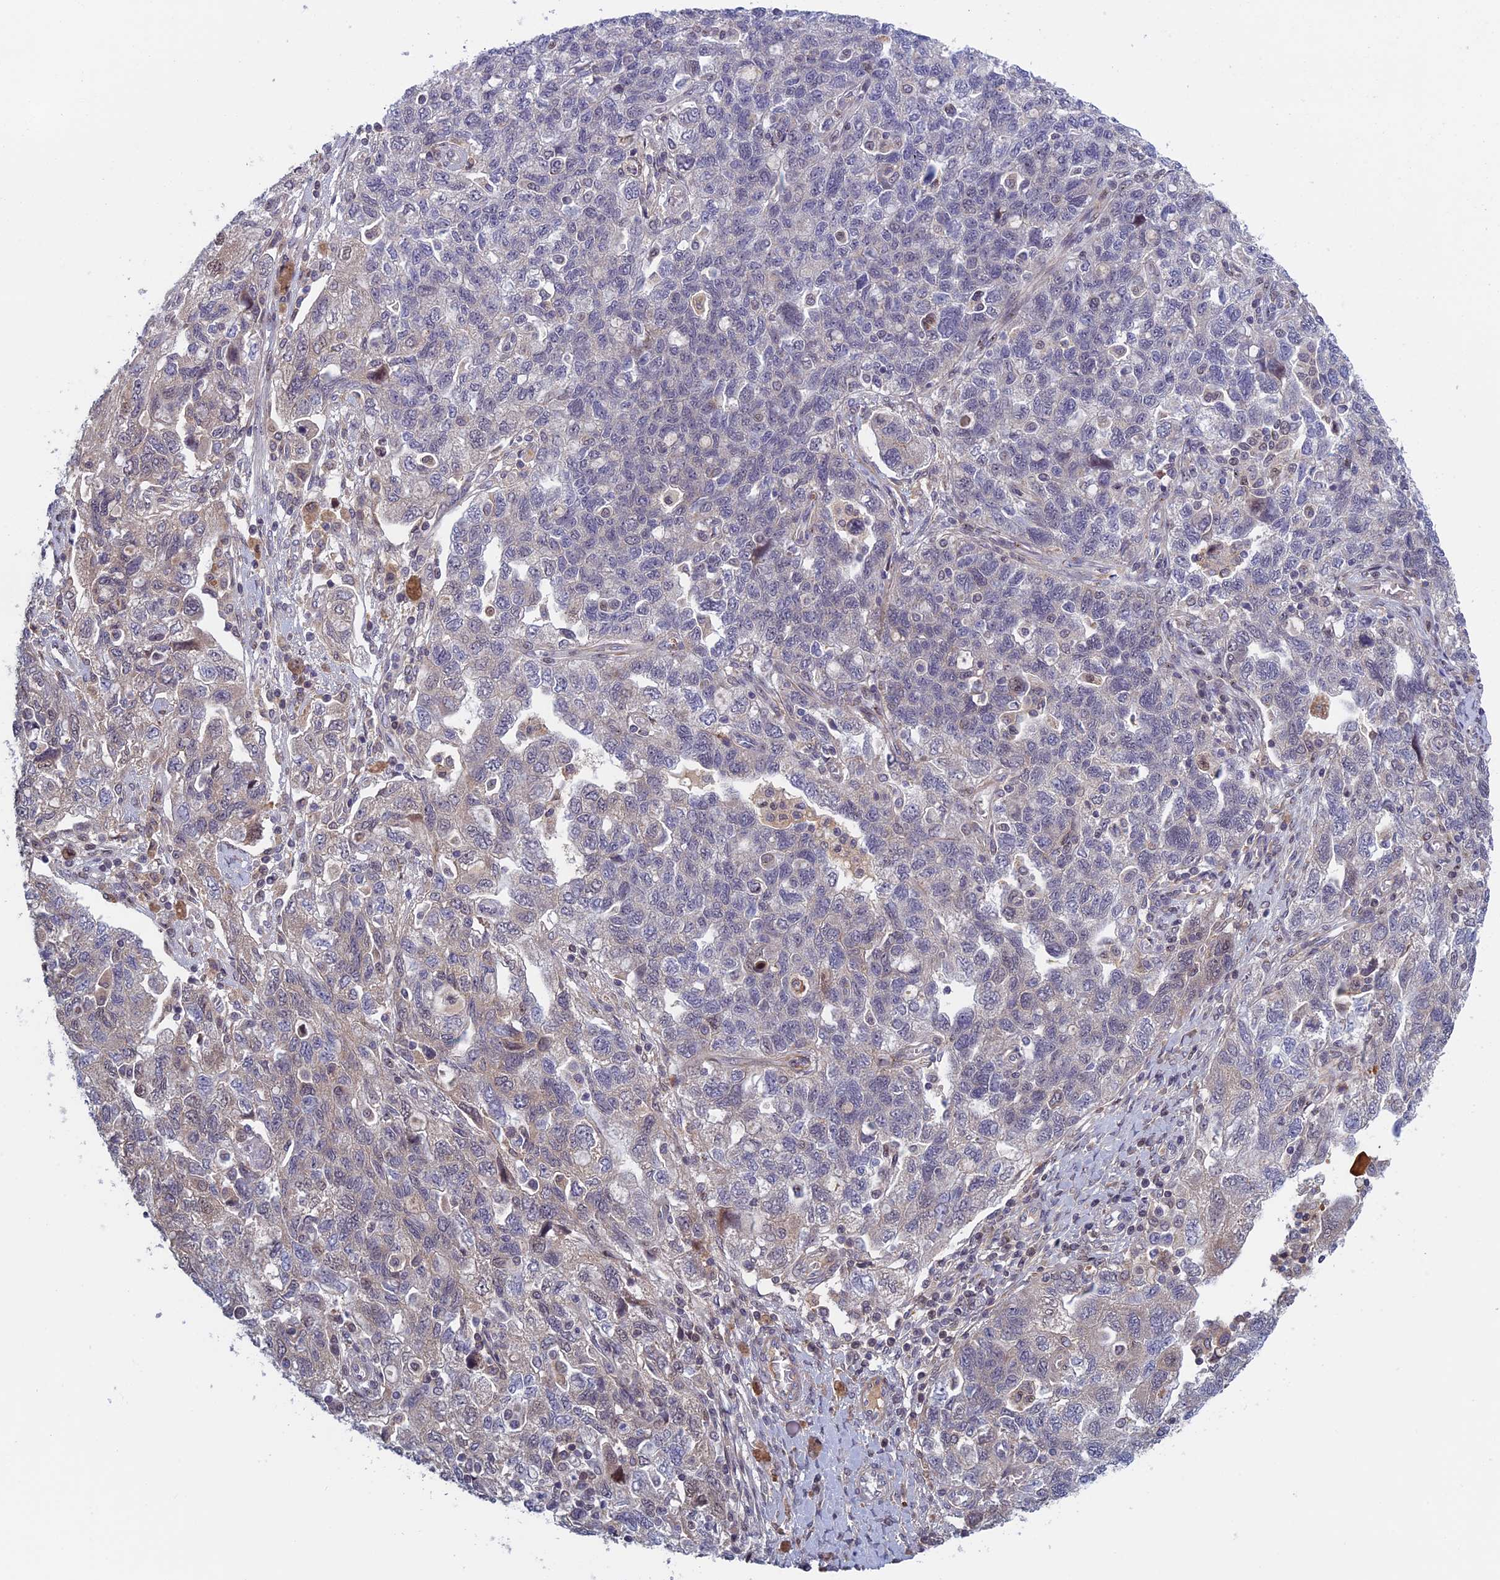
{"staining": {"intensity": "negative", "quantity": "none", "location": "none"}, "tissue": "ovarian cancer", "cell_type": "Tumor cells", "image_type": "cancer", "snomed": [{"axis": "morphology", "description": "Carcinoma, NOS"}, {"axis": "morphology", "description": "Cystadenocarcinoma, serous, NOS"}, {"axis": "topography", "description": "Ovary"}], "caption": "Tumor cells show no significant staining in ovarian carcinoma.", "gene": "FADS1", "patient": {"sex": "female", "age": 69}}